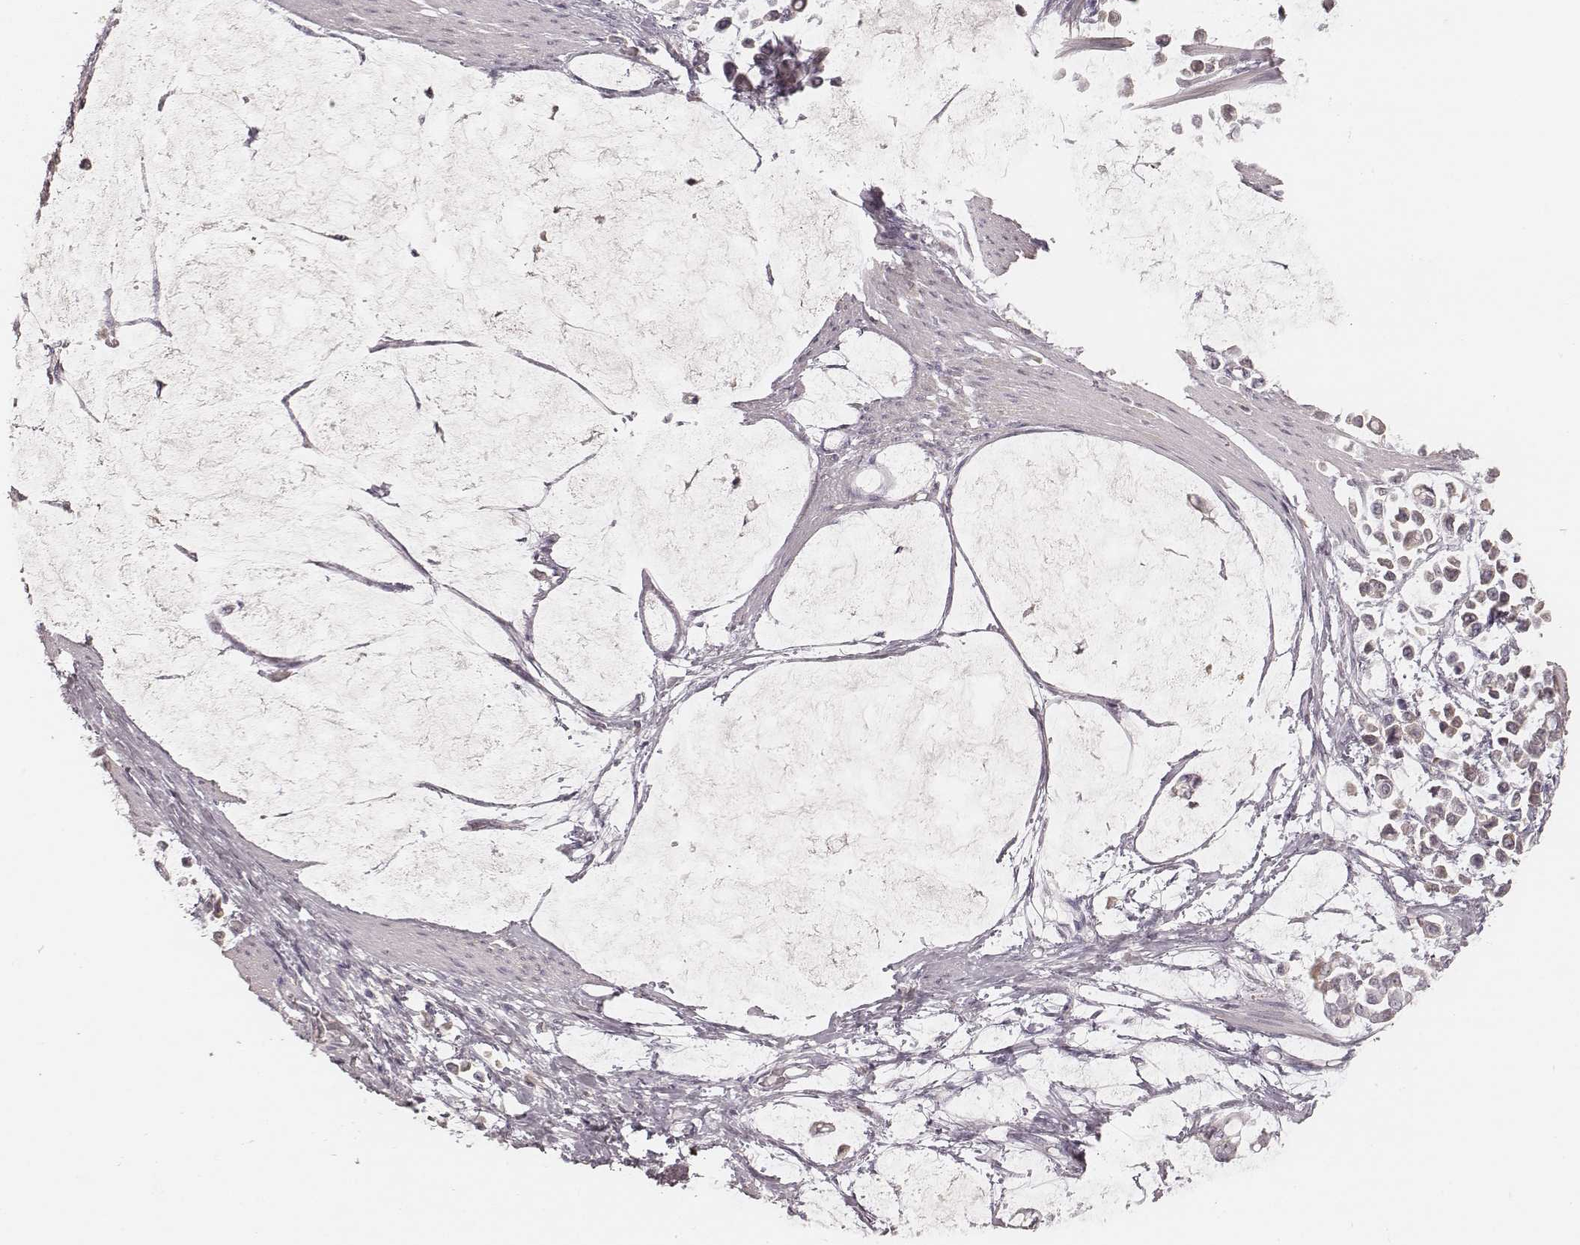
{"staining": {"intensity": "negative", "quantity": "none", "location": "none"}, "tissue": "stomach cancer", "cell_type": "Tumor cells", "image_type": "cancer", "snomed": [{"axis": "morphology", "description": "Adenocarcinoma, NOS"}, {"axis": "topography", "description": "Stomach"}], "caption": "There is no significant staining in tumor cells of adenocarcinoma (stomach).", "gene": "MSX1", "patient": {"sex": "male", "age": 82}}